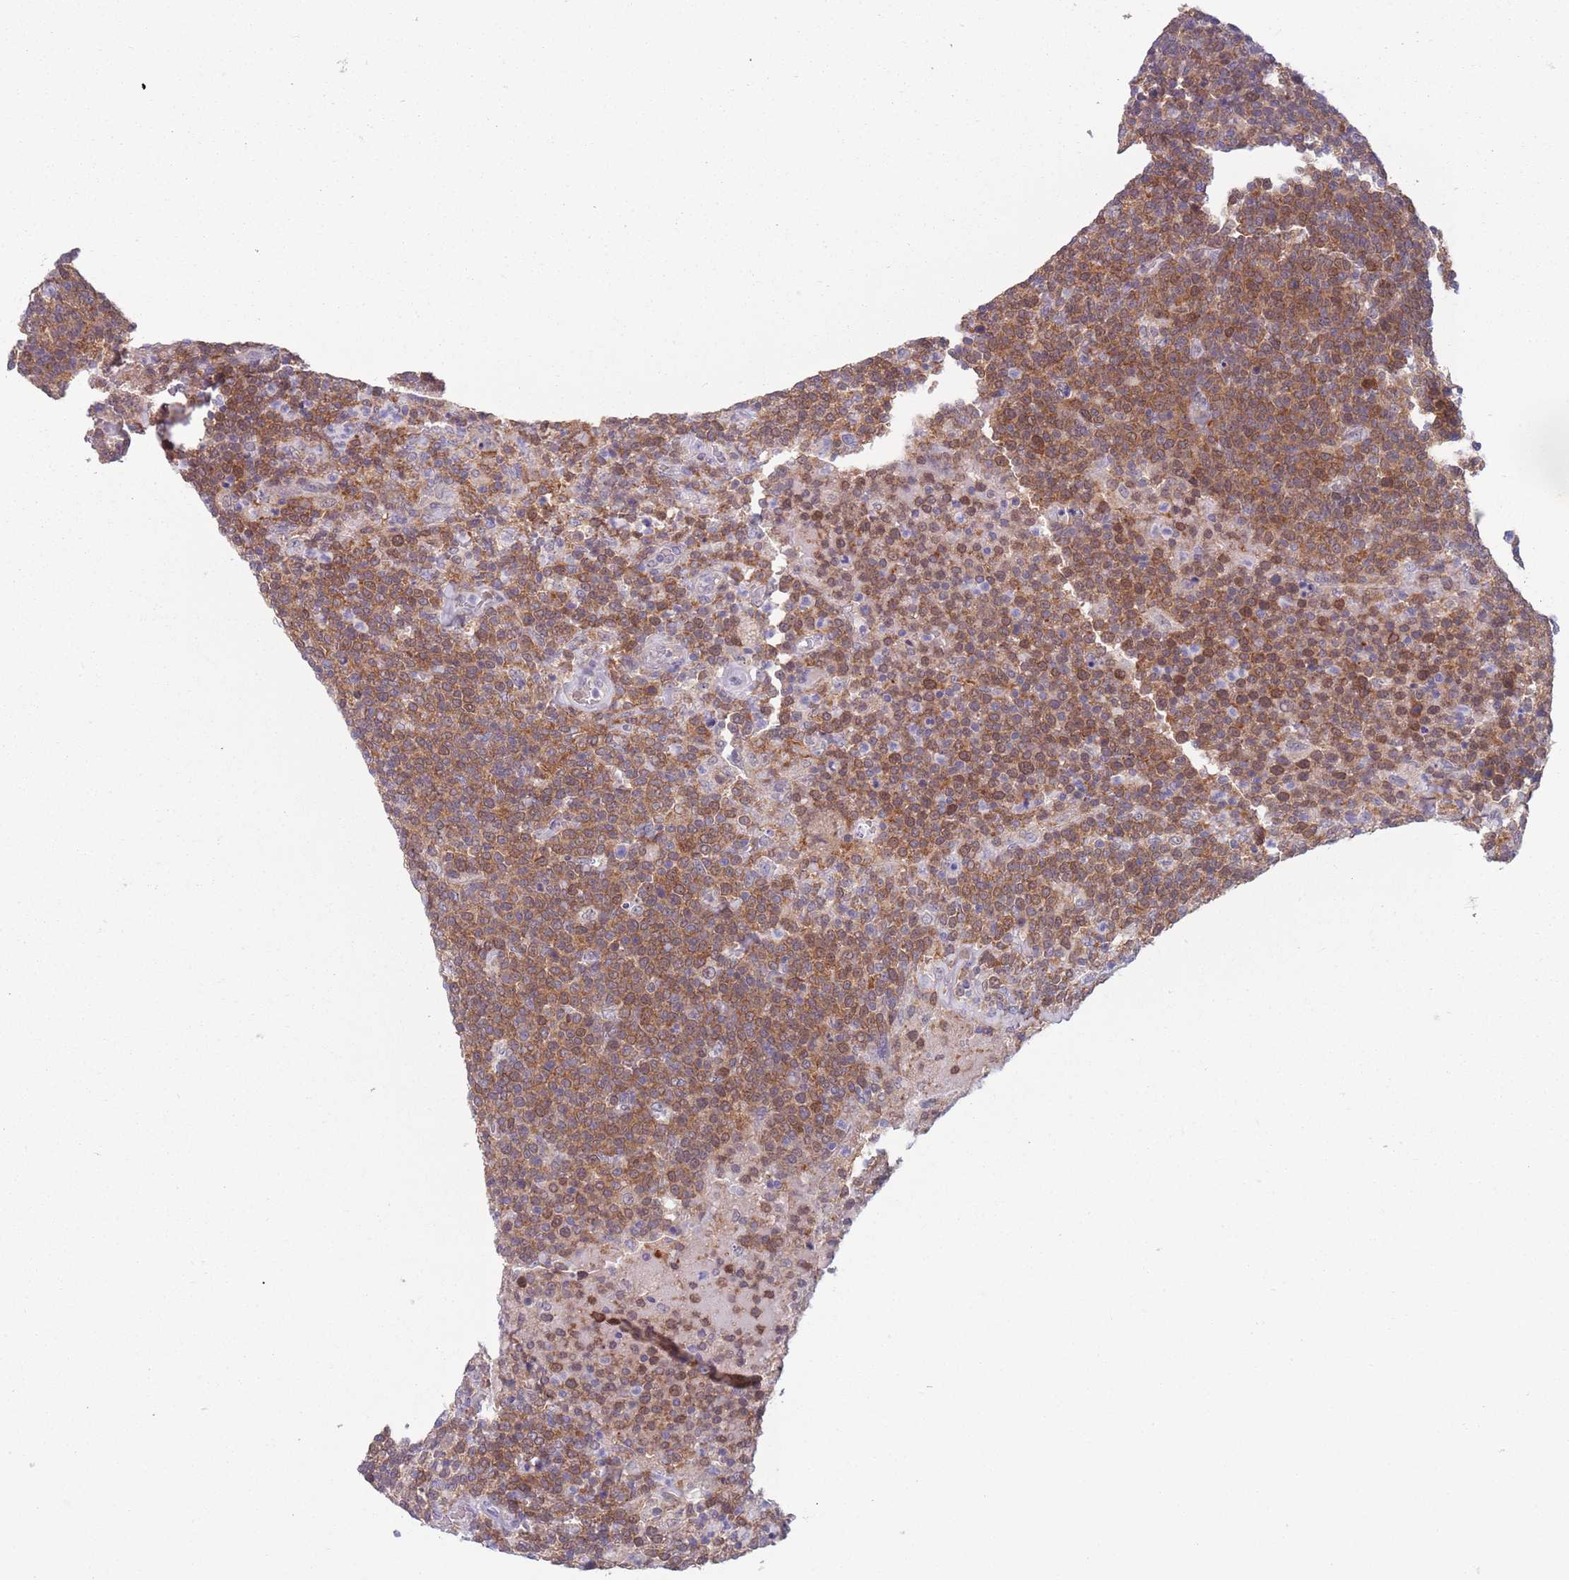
{"staining": {"intensity": "moderate", "quantity": ">75%", "location": "cytoplasmic/membranous,nuclear"}, "tissue": "lymphoma", "cell_type": "Tumor cells", "image_type": "cancer", "snomed": [{"axis": "morphology", "description": "Malignant lymphoma, non-Hodgkin's type, High grade"}, {"axis": "topography", "description": "Lymph node"}], "caption": "The micrograph displays a brown stain indicating the presence of a protein in the cytoplasmic/membranous and nuclear of tumor cells in lymphoma. (IHC, brightfield microscopy, high magnification).", "gene": "CLNS1A", "patient": {"sex": "male", "age": 61}}